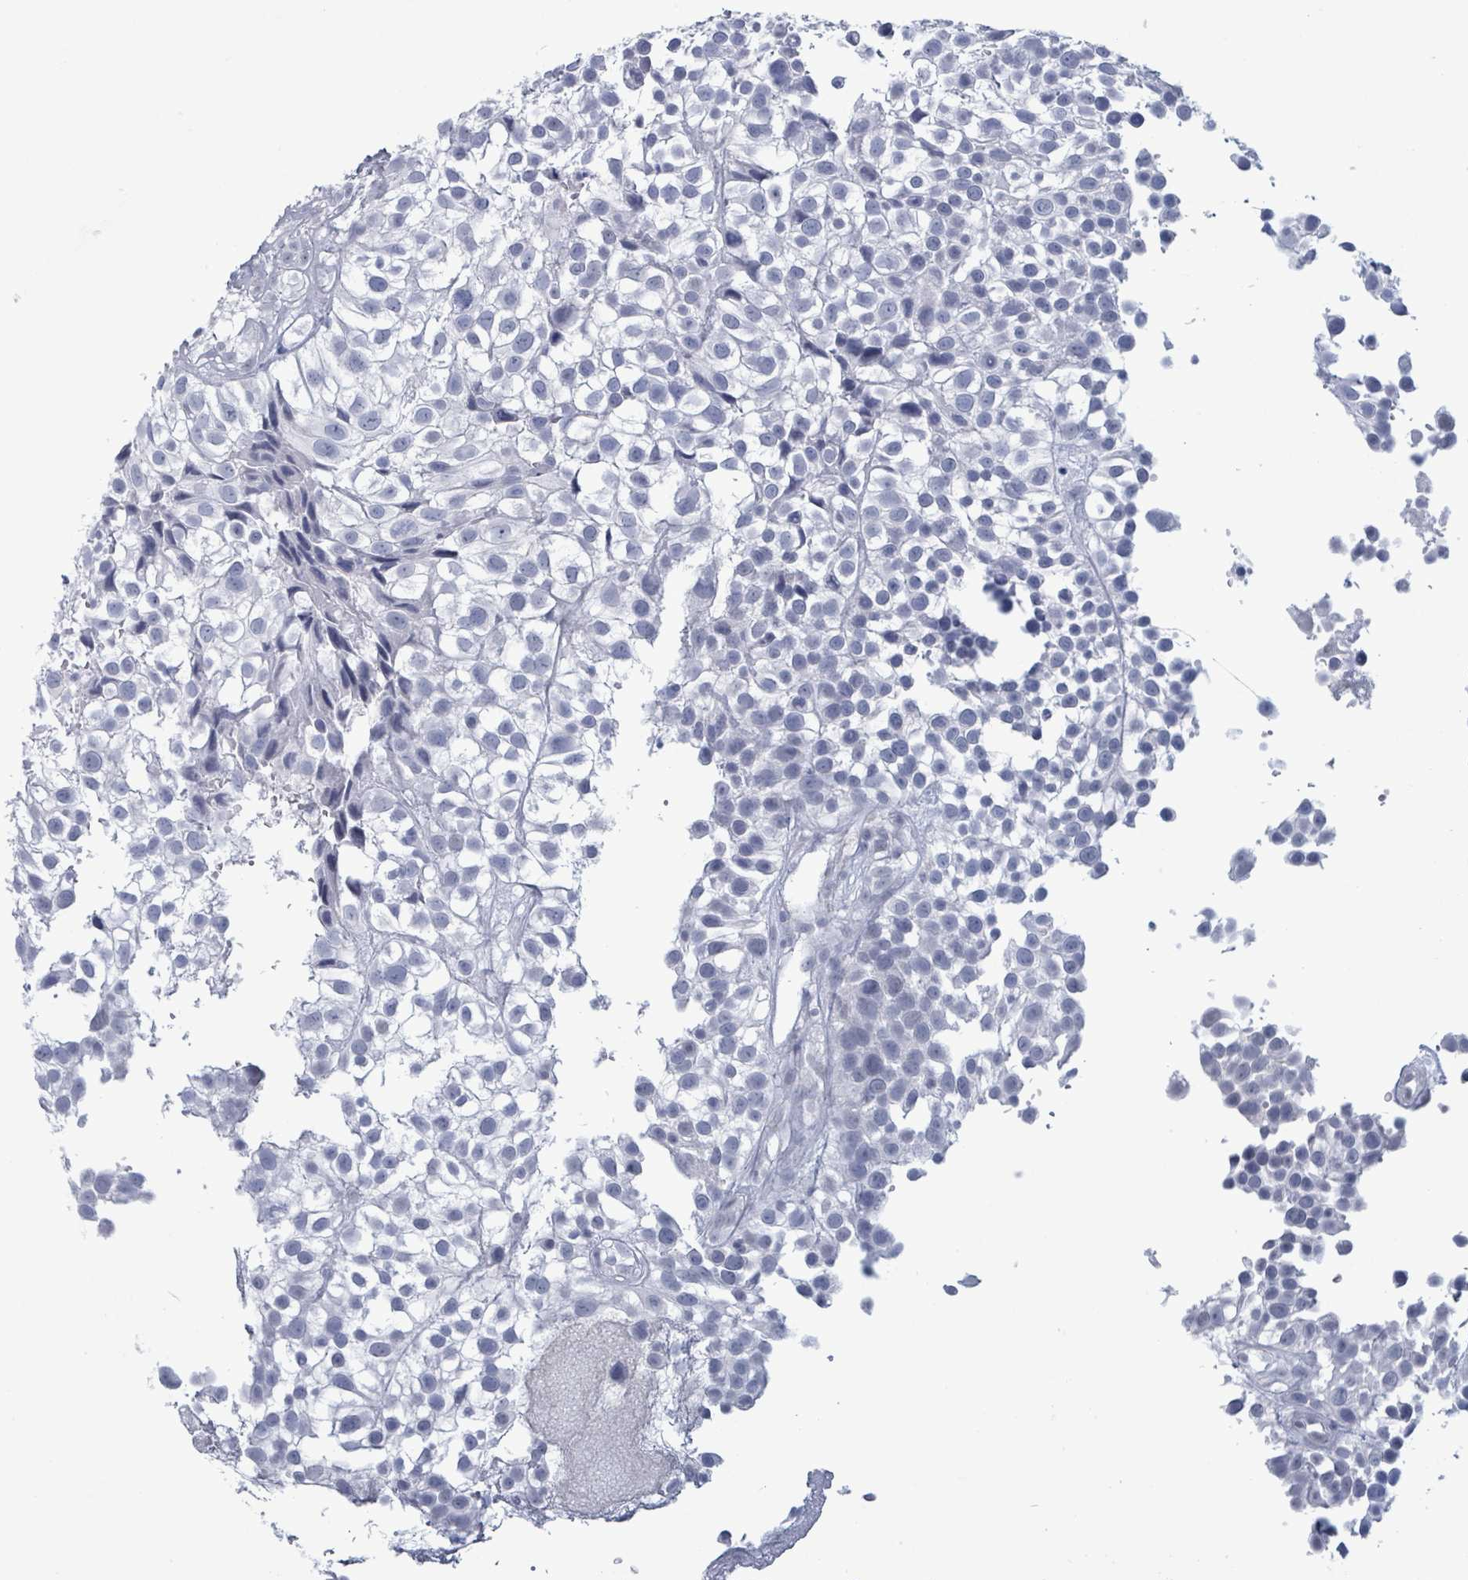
{"staining": {"intensity": "negative", "quantity": "none", "location": "none"}, "tissue": "urothelial cancer", "cell_type": "Tumor cells", "image_type": "cancer", "snomed": [{"axis": "morphology", "description": "Urothelial carcinoma, High grade"}, {"axis": "topography", "description": "Urinary bladder"}], "caption": "A histopathology image of urothelial cancer stained for a protein shows no brown staining in tumor cells. (Immunohistochemistry (ihc), brightfield microscopy, high magnification).", "gene": "ZNF771", "patient": {"sex": "male", "age": 56}}